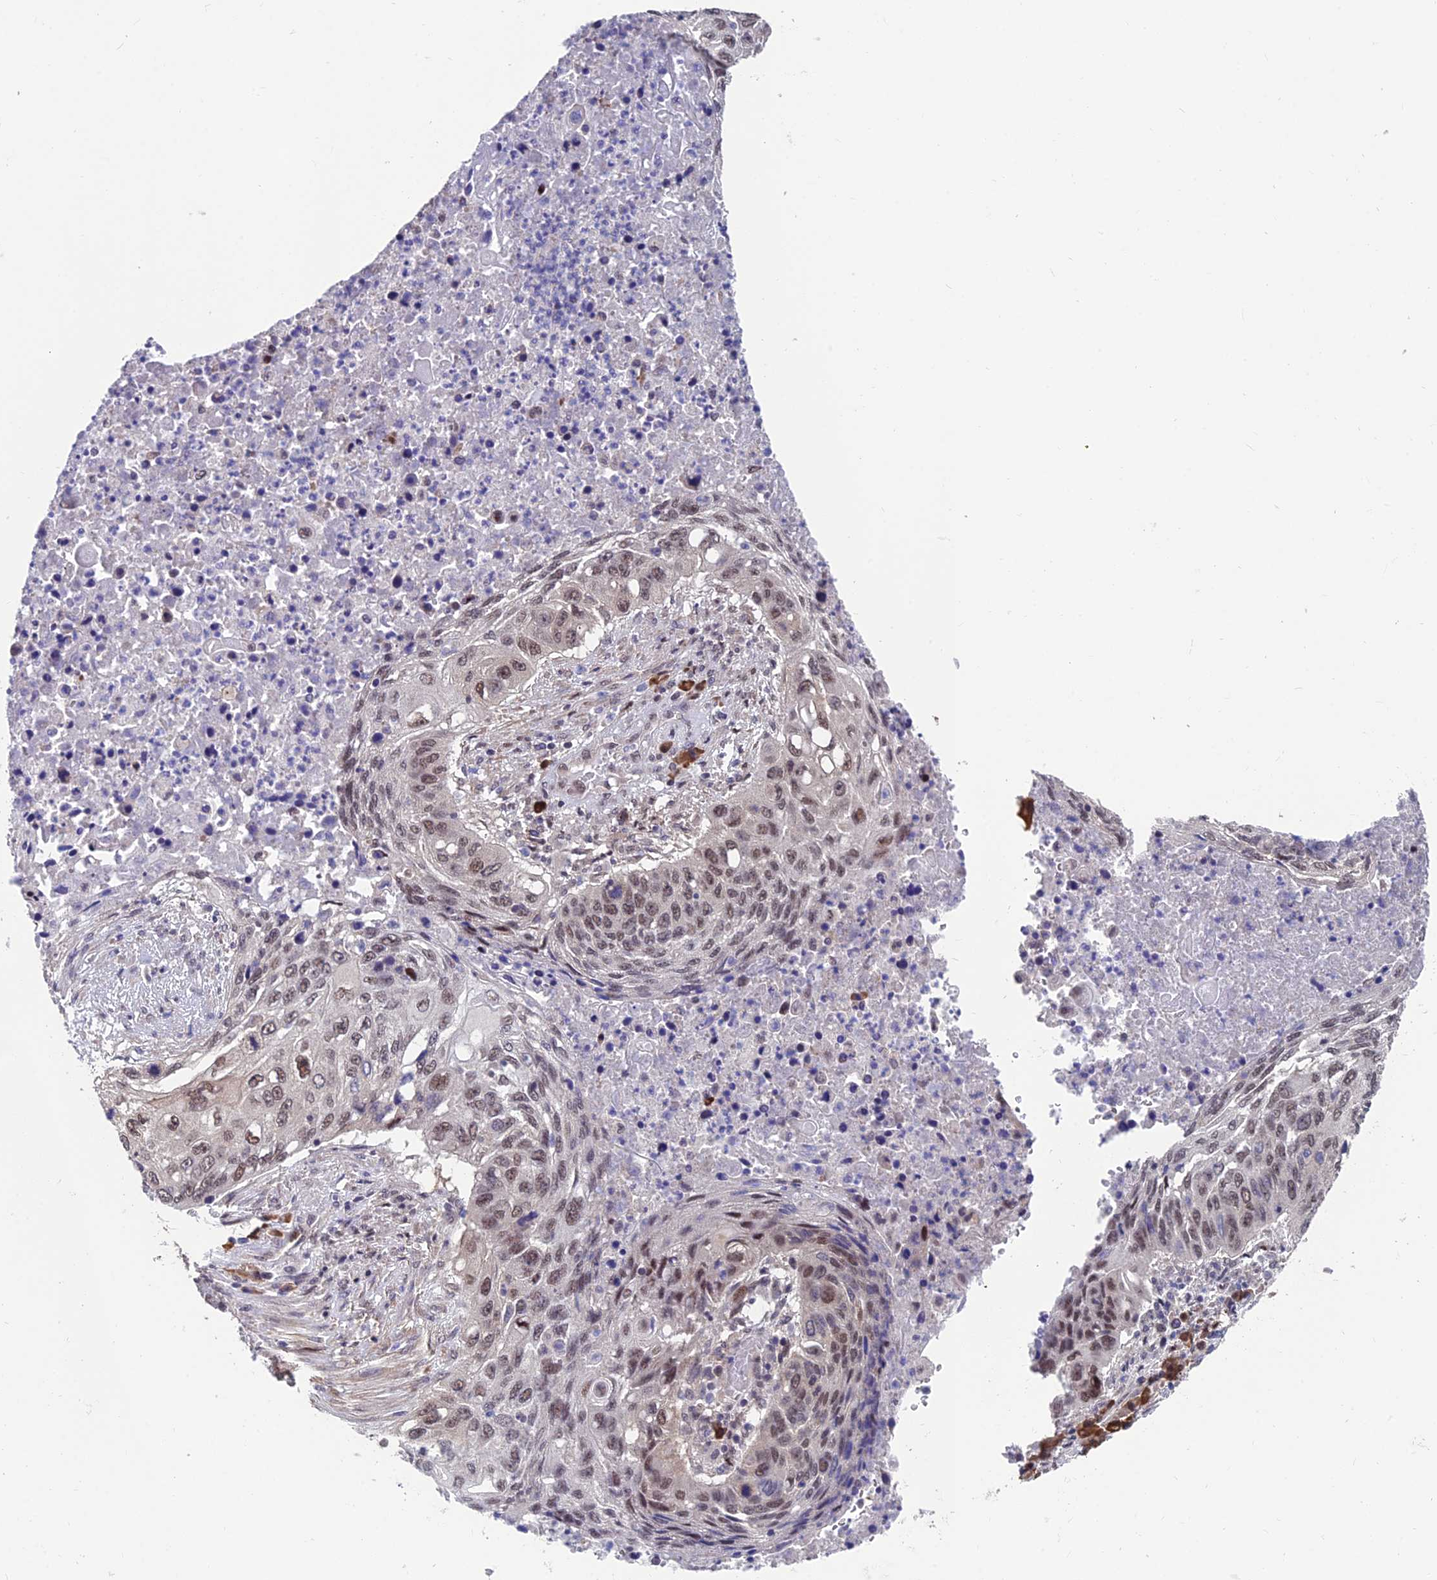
{"staining": {"intensity": "moderate", "quantity": "25%-75%", "location": "nuclear"}, "tissue": "lung cancer", "cell_type": "Tumor cells", "image_type": "cancer", "snomed": [{"axis": "morphology", "description": "Squamous cell carcinoma, NOS"}, {"axis": "topography", "description": "Lung"}], "caption": "About 25%-75% of tumor cells in human squamous cell carcinoma (lung) reveal moderate nuclear protein staining as visualized by brown immunohistochemical staining.", "gene": "KIAA1191", "patient": {"sex": "female", "age": 63}}